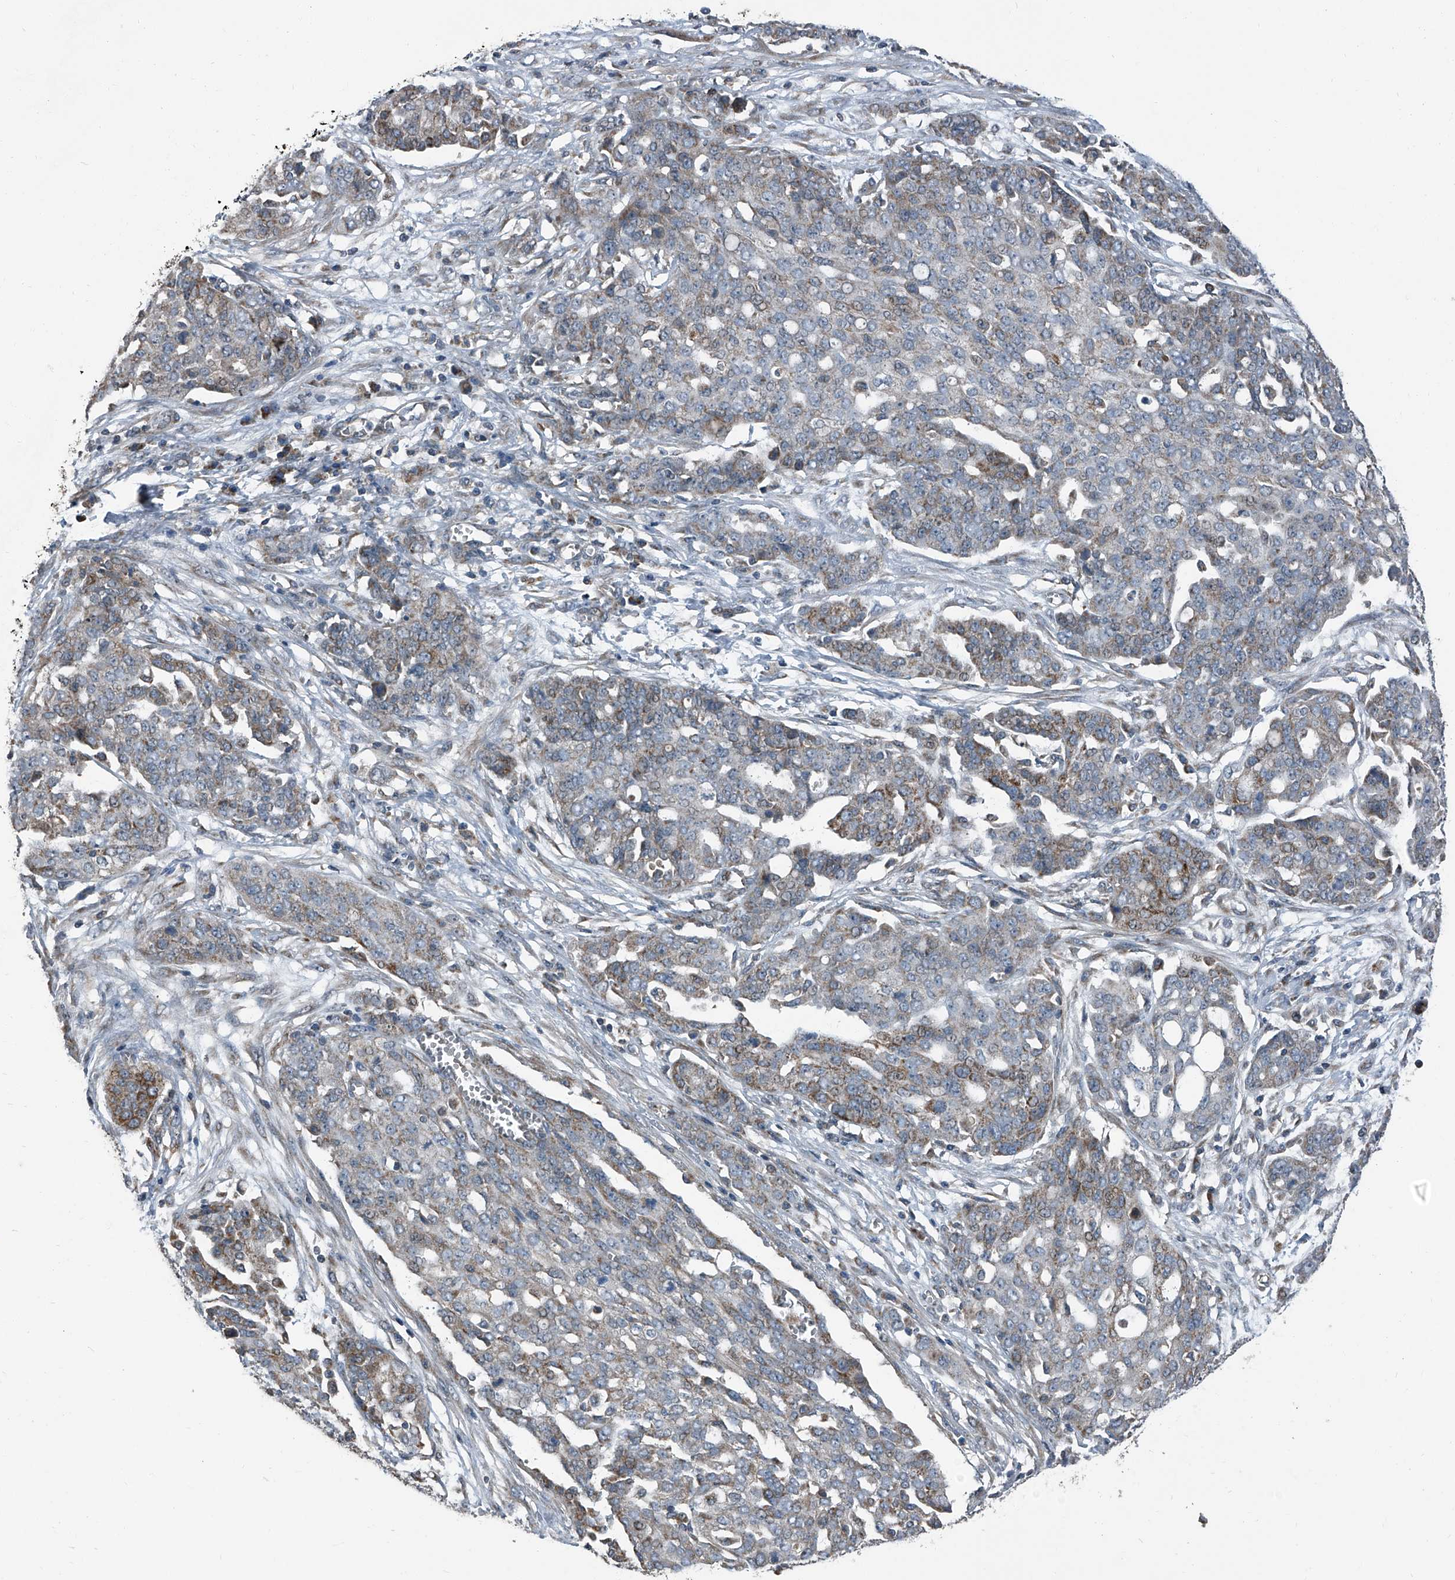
{"staining": {"intensity": "moderate", "quantity": "25%-75%", "location": "cytoplasmic/membranous"}, "tissue": "ovarian cancer", "cell_type": "Tumor cells", "image_type": "cancer", "snomed": [{"axis": "morphology", "description": "Cystadenocarcinoma, serous, NOS"}, {"axis": "topography", "description": "Soft tissue"}, {"axis": "topography", "description": "Ovary"}], "caption": "The histopathology image exhibits staining of serous cystadenocarcinoma (ovarian), revealing moderate cytoplasmic/membranous protein expression (brown color) within tumor cells.", "gene": "CHRNA7", "patient": {"sex": "female", "age": 57}}